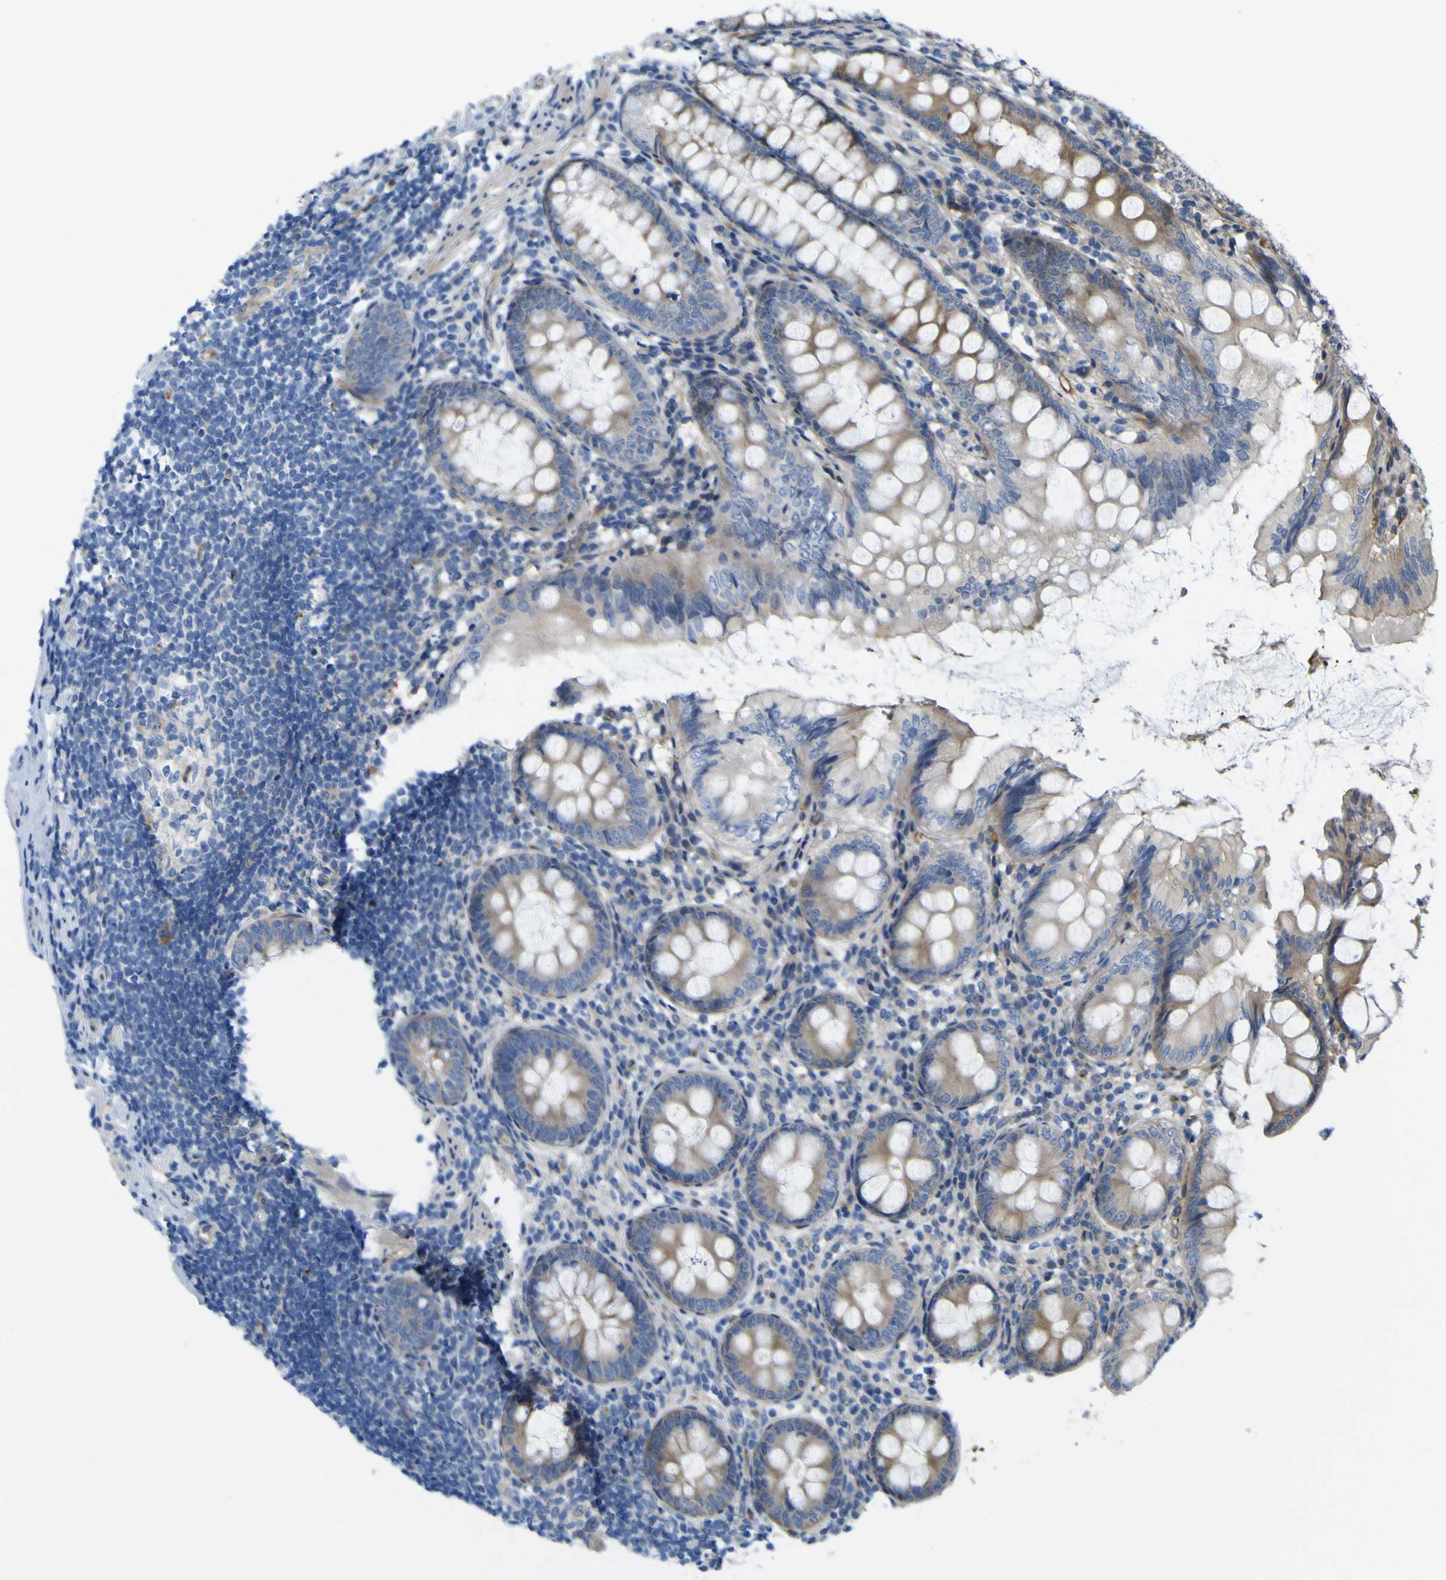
{"staining": {"intensity": "weak", "quantity": "25%-75%", "location": "cytoplasmic/membranous"}, "tissue": "appendix", "cell_type": "Glandular cells", "image_type": "normal", "snomed": [{"axis": "morphology", "description": "Normal tissue, NOS"}, {"axis": "topography", "description": "Appendix"}], "caption": "Immunohistochemistry (IHC) image of normal appendix stained for a protein (brown), which exhibits low levels of weak cytoplasmic/membranous positivity in about 25%-75% of glandular cells.", "gene": "JPH1", "patient": {"sex": "female", "age": 77}}